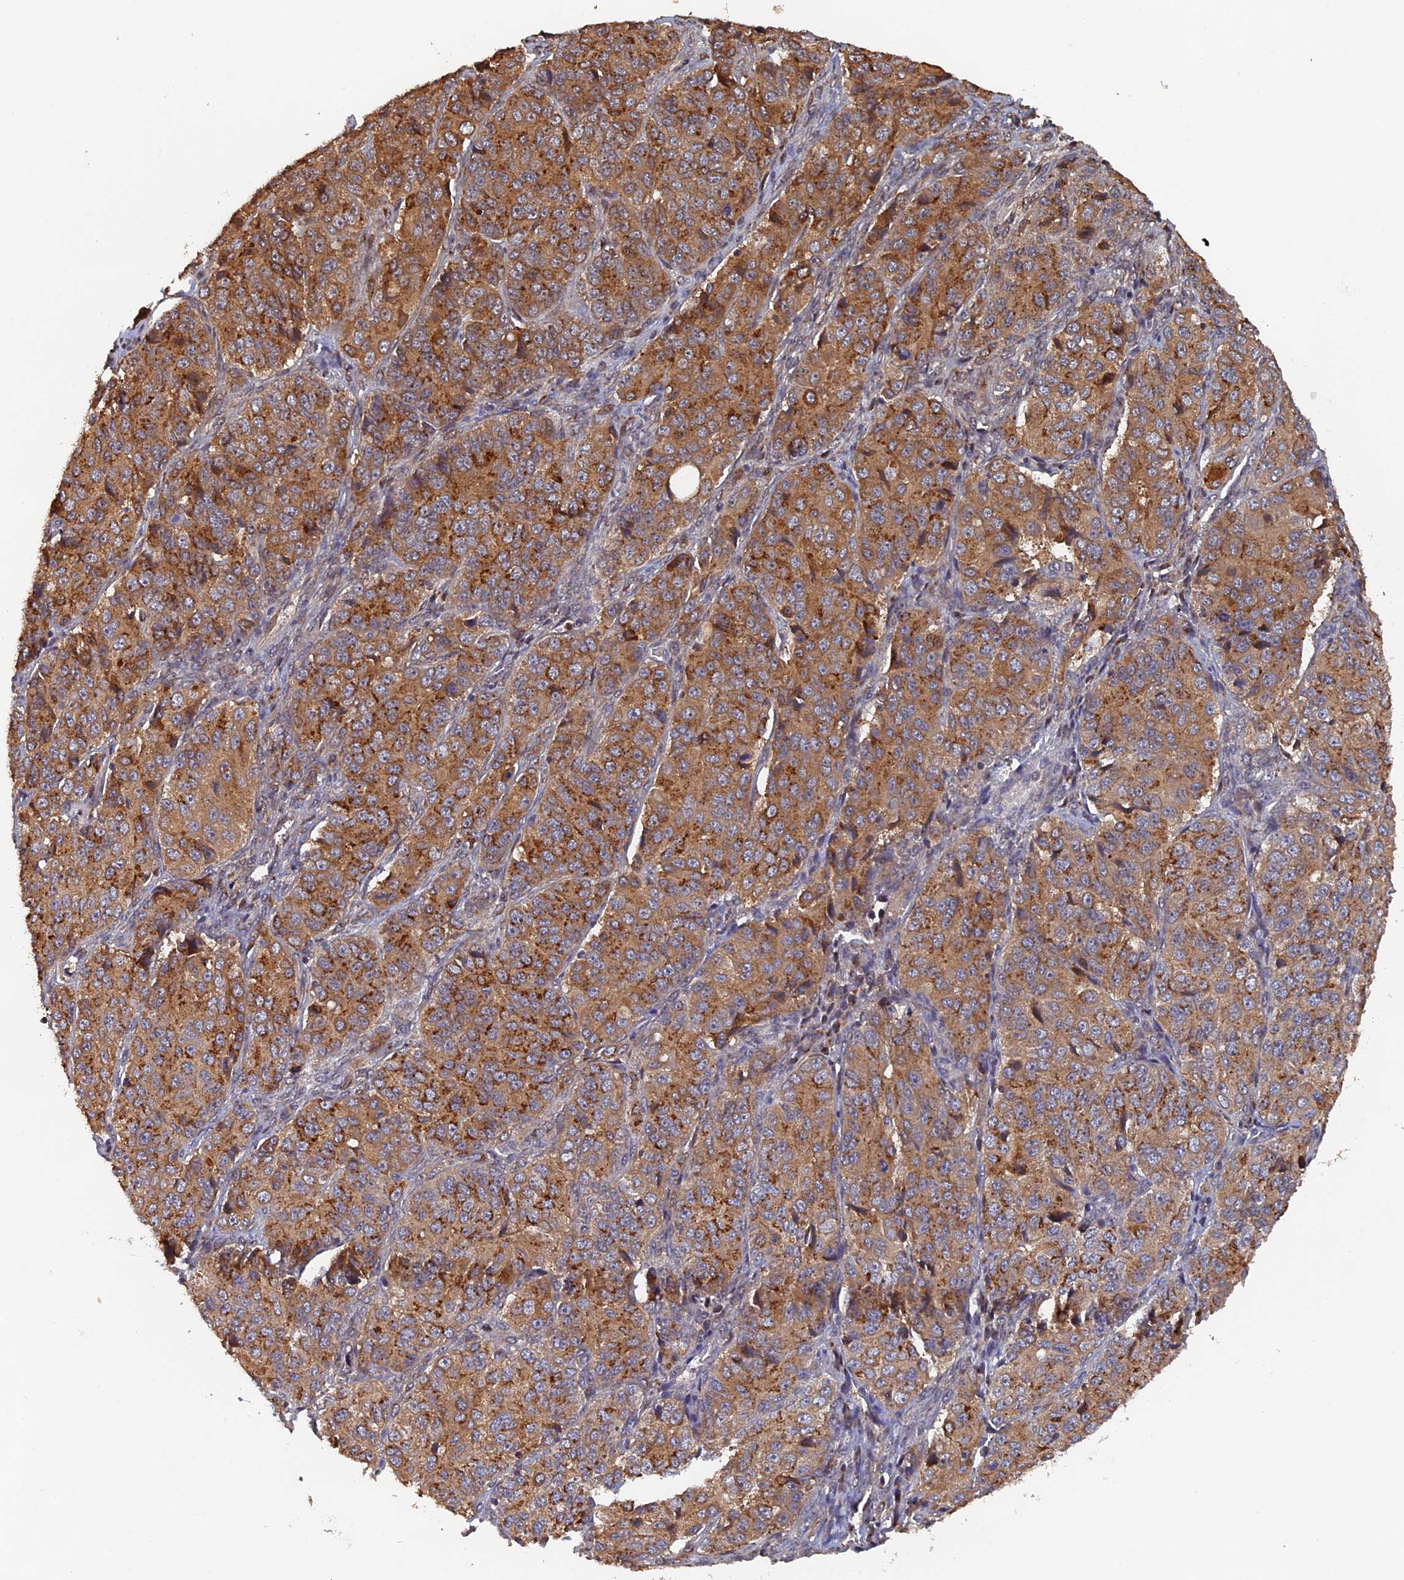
{"staining": {"intensity": "moderate", "quantity": ">75%", "location": "cytoplasmic/membranous"}, "tissue": "ovarian cancer", "cell_type": "Tumor cells", "image_type": "cancer", "snomed": [{"axis": "morphology", "description": "Carcinoma, endometroid"}, {"axis": "topography", "description": "Ovary"}], "caption": "Endometroid carcinoma (ovarian) stained for a protein (brown) exhibits moderate cytoplasmic/membranous positive positivity in approximately >75% of tumor cells.", "gene": "VPS37C", "patient": {"sex": "female", "age": 51}}